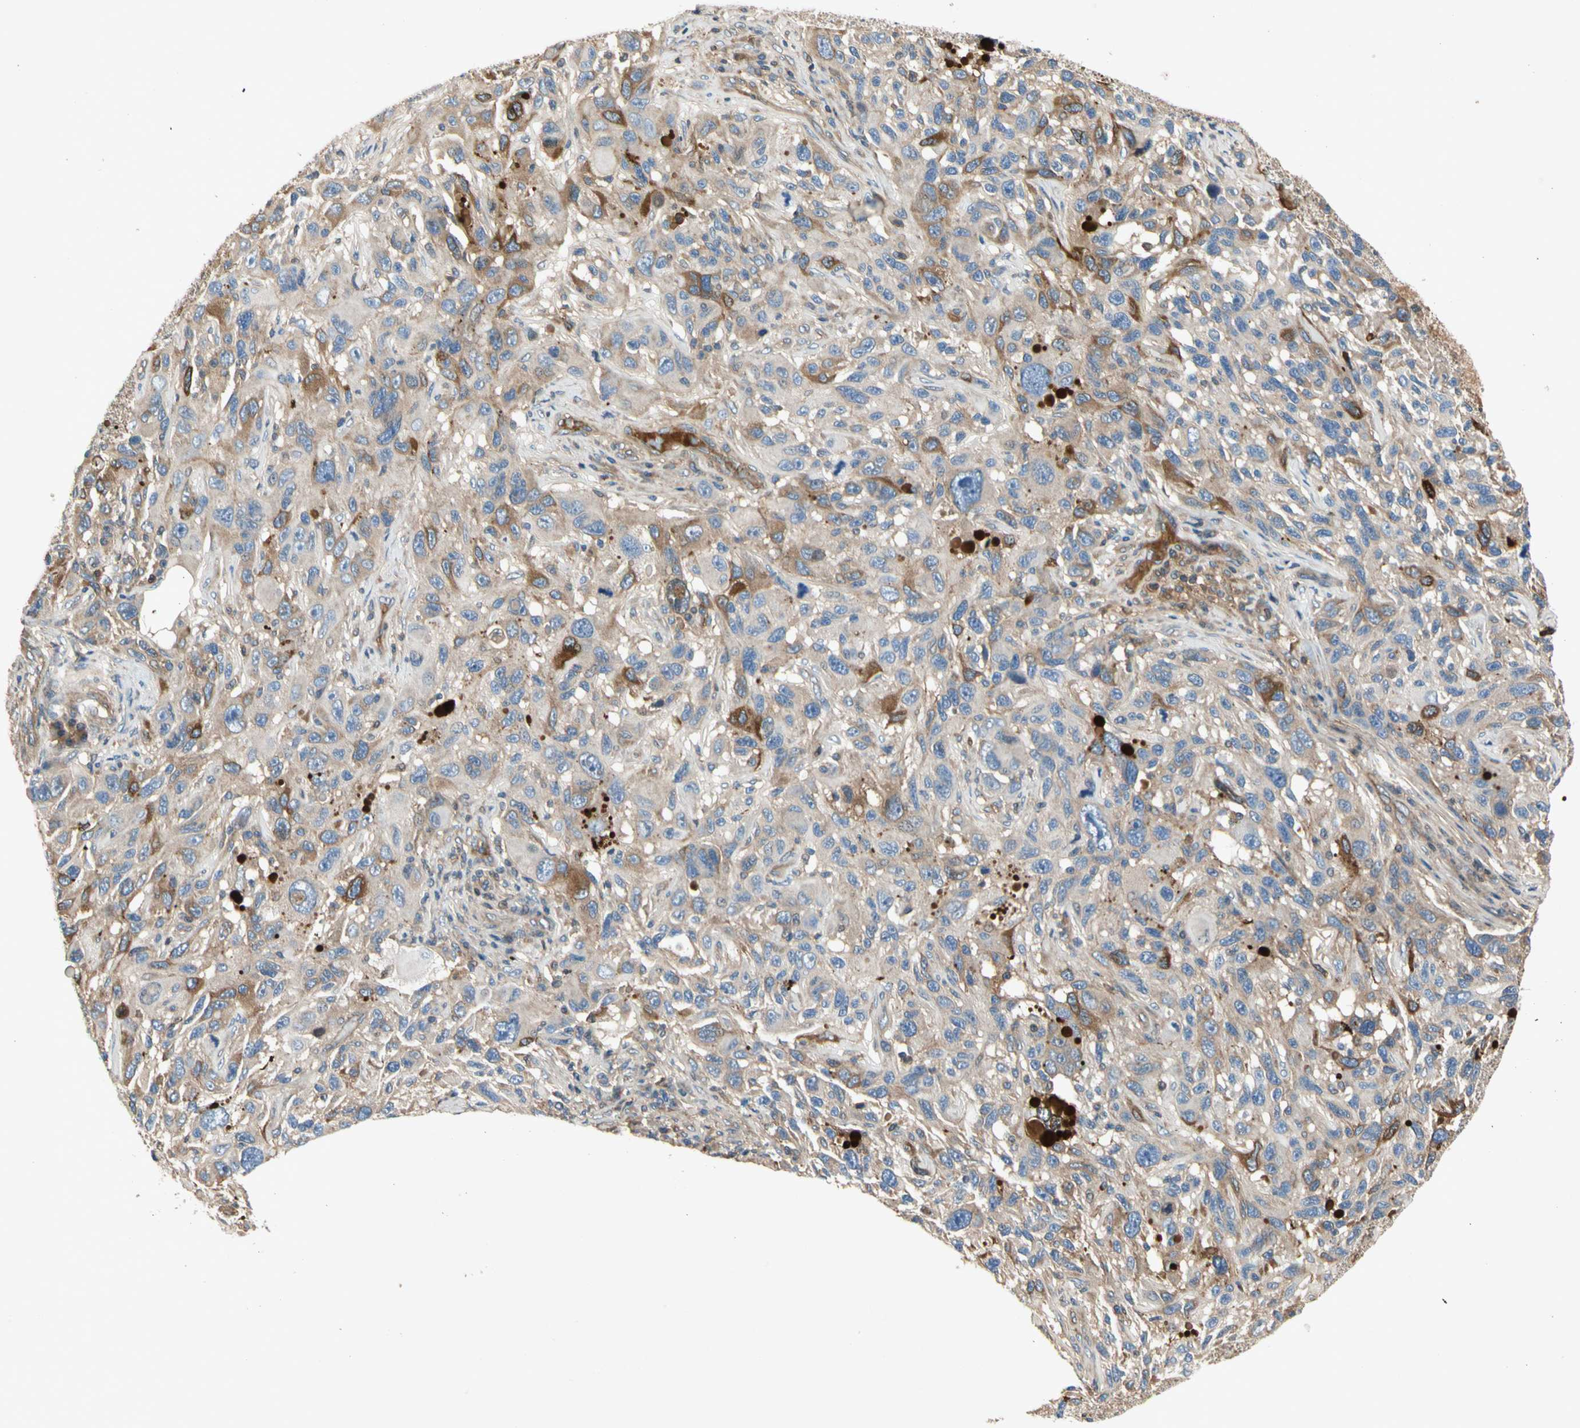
{"staining": {"intensity": "strong", "quantity": "<25%", "location": "cytoplasmic/membranous"}, "tissue": "melanoma", "cell_type": "Tumor cells", "image_type": "cancer", "snomed": [{"axis": "morphology", "description": "Malignant melanoma, NOS"}, {"axis": "topography", "description": "Skin"}], "caption": "This photomicrograph reveals IHC staining of malignant melanoma, with medium strong cytoplasmic/membranous positivity in about <25% of tumor cells.", "gene": "CRTAC1", "patient": {"sex": "male", "age": 53}}